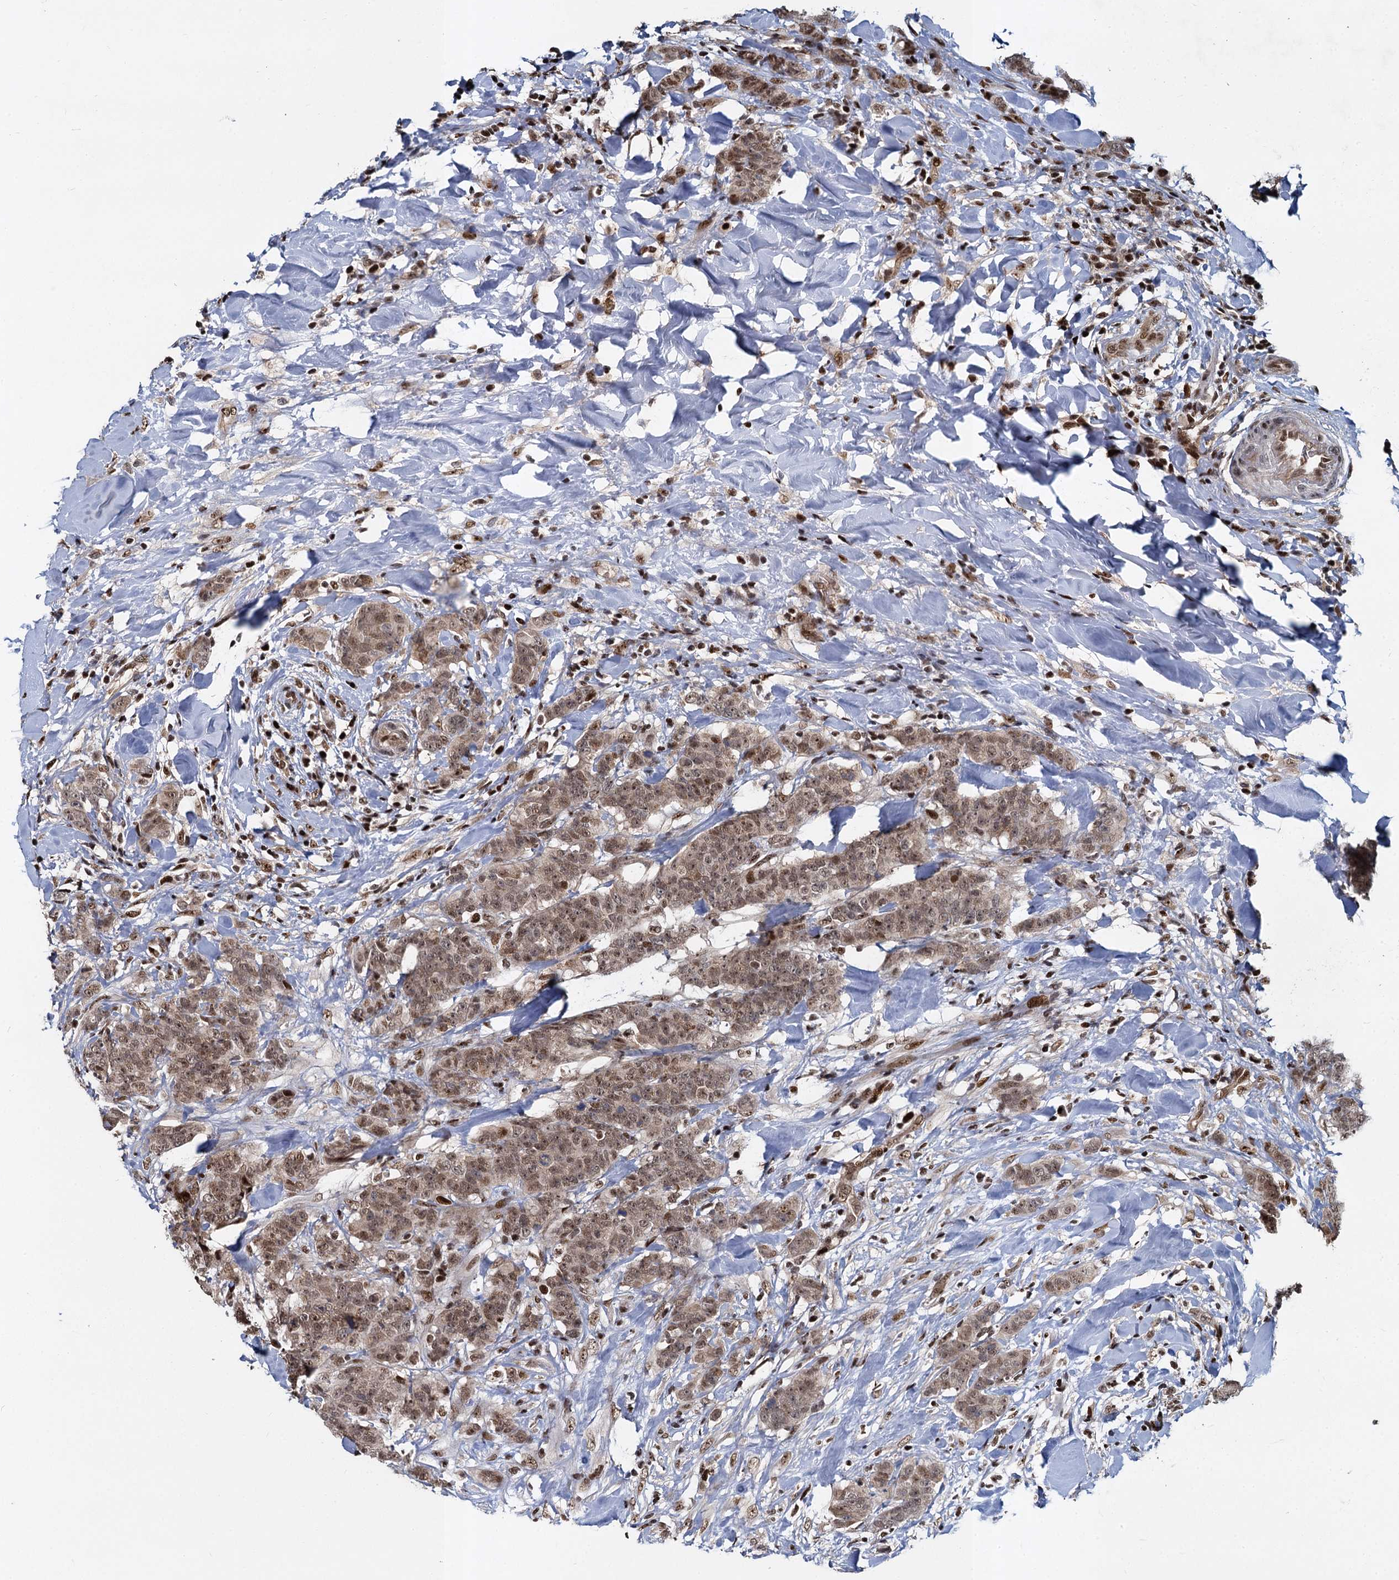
{"staining": {"intensity": "weak", "quantity": ">75%", "location": "cytoplasmic/membranous,nuclear"}, "tissue": "breast cancer", "cell_type": "Tumor cells", "image_type": "cancer", "snomed": [{"axis": "morphology", "description": "Duct carcinoma"}, {"axis": "topography", "description": "Breast"}], "caption": "Tumor cells reveal weak cytoplasmic/membranous and nuclear positivity in approximately >75% of cells in breast cancer.", "gene": "ANKRD49", "patient": {"sex": "female", "age": 40}}